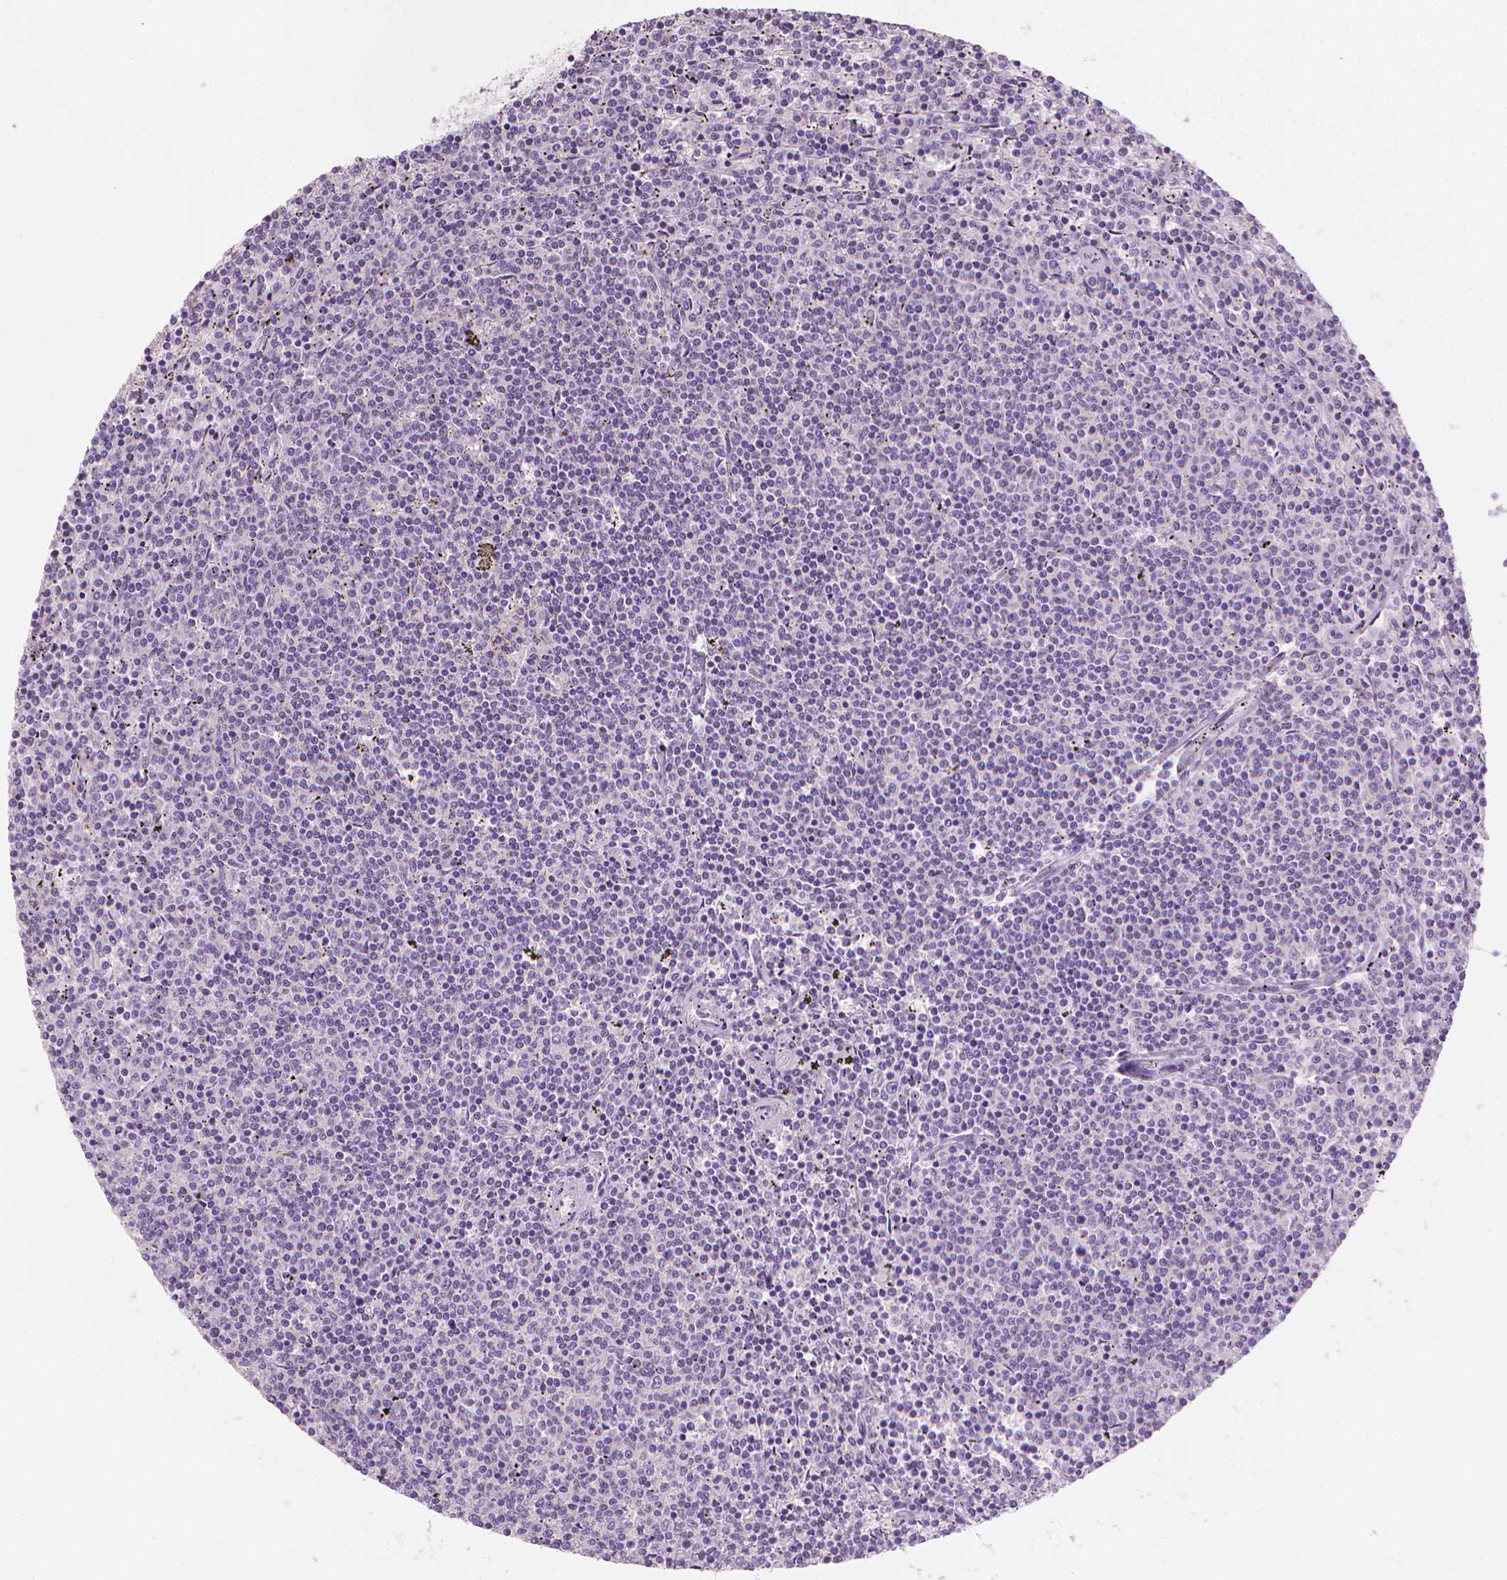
{"staining": {"intensity": "negative", "quantity": "none", "location": "none"}, "tissue": "lymphoma", "cell_type": "Tumor cells", "image_type": "cancer", "snomed": [{"axis": "morphology", "description": "Malignant lymphoma, non-Hodgkin's type, Low grade"}, {"axis": "topography", "description": "Spleen"}], "caption": "The IHC micrograph has no significant staining in tumor cells of low-grade malignant lymphoma, non-Hodgkin's type tissue. (Brightfield microscopy of DAB (3,3'-diaminobenzidine) IHC at high magnification).", "gene": "SAXO2", "patient": {"sex": "female", "age": 50}}